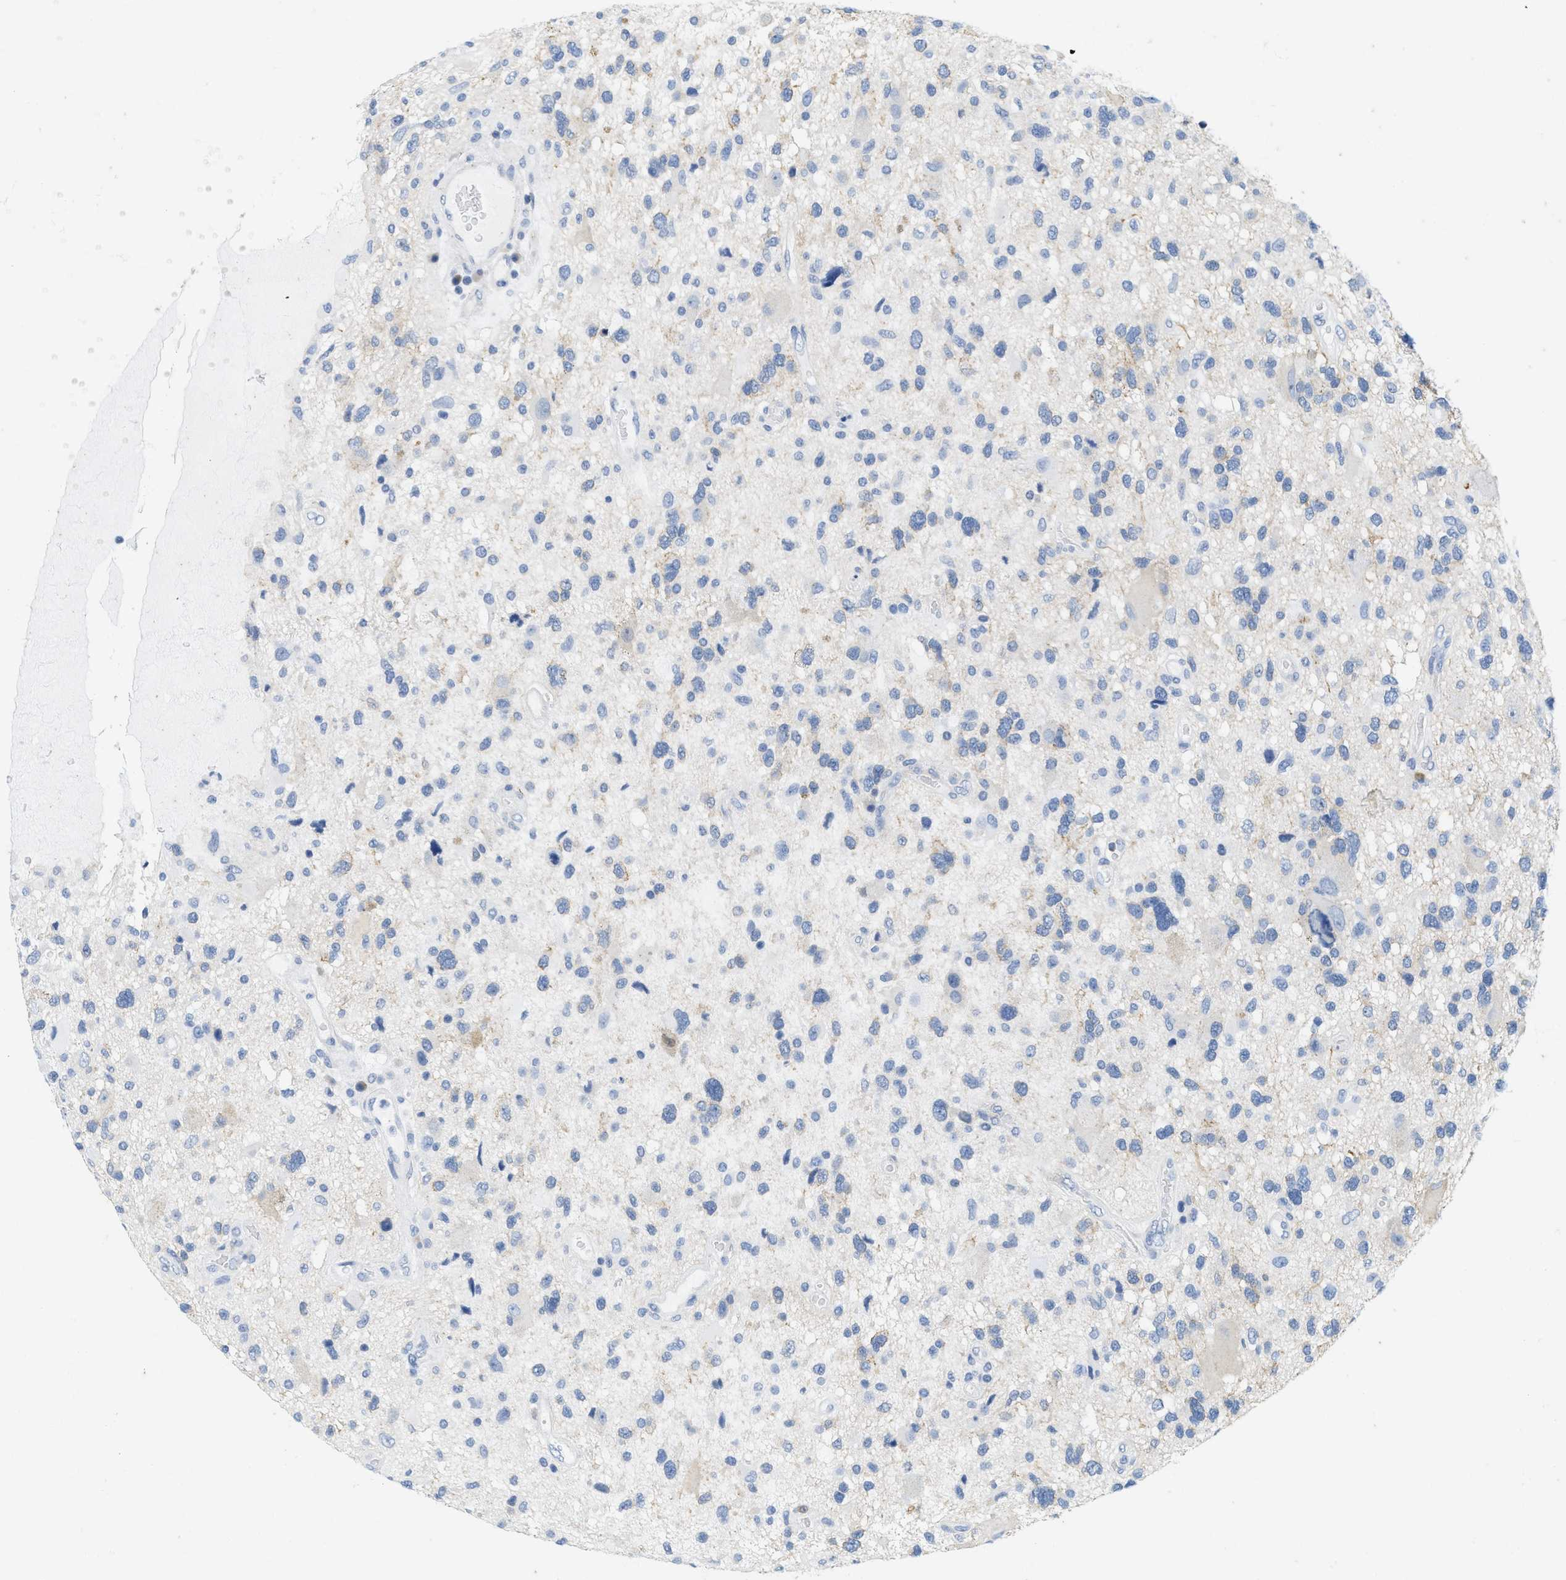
{"staining": {"intensity": "negative", "quantity": "none", "location": "none"}, "tissue": "glioma", "cell_type": "Tumor cells", "image_type": "cancer", "snomed": [{"axis": "morphology", "description": "Glioma, malignant, High grade"}, {"axis": "topography", "description": "Brain"}], "caption": "Immunohistochemistry of human malignant high-grade glioma reveals no expression in tumor cells.", "gene": "ABCB11", "patient": {"sex": "male", "age": 33}}